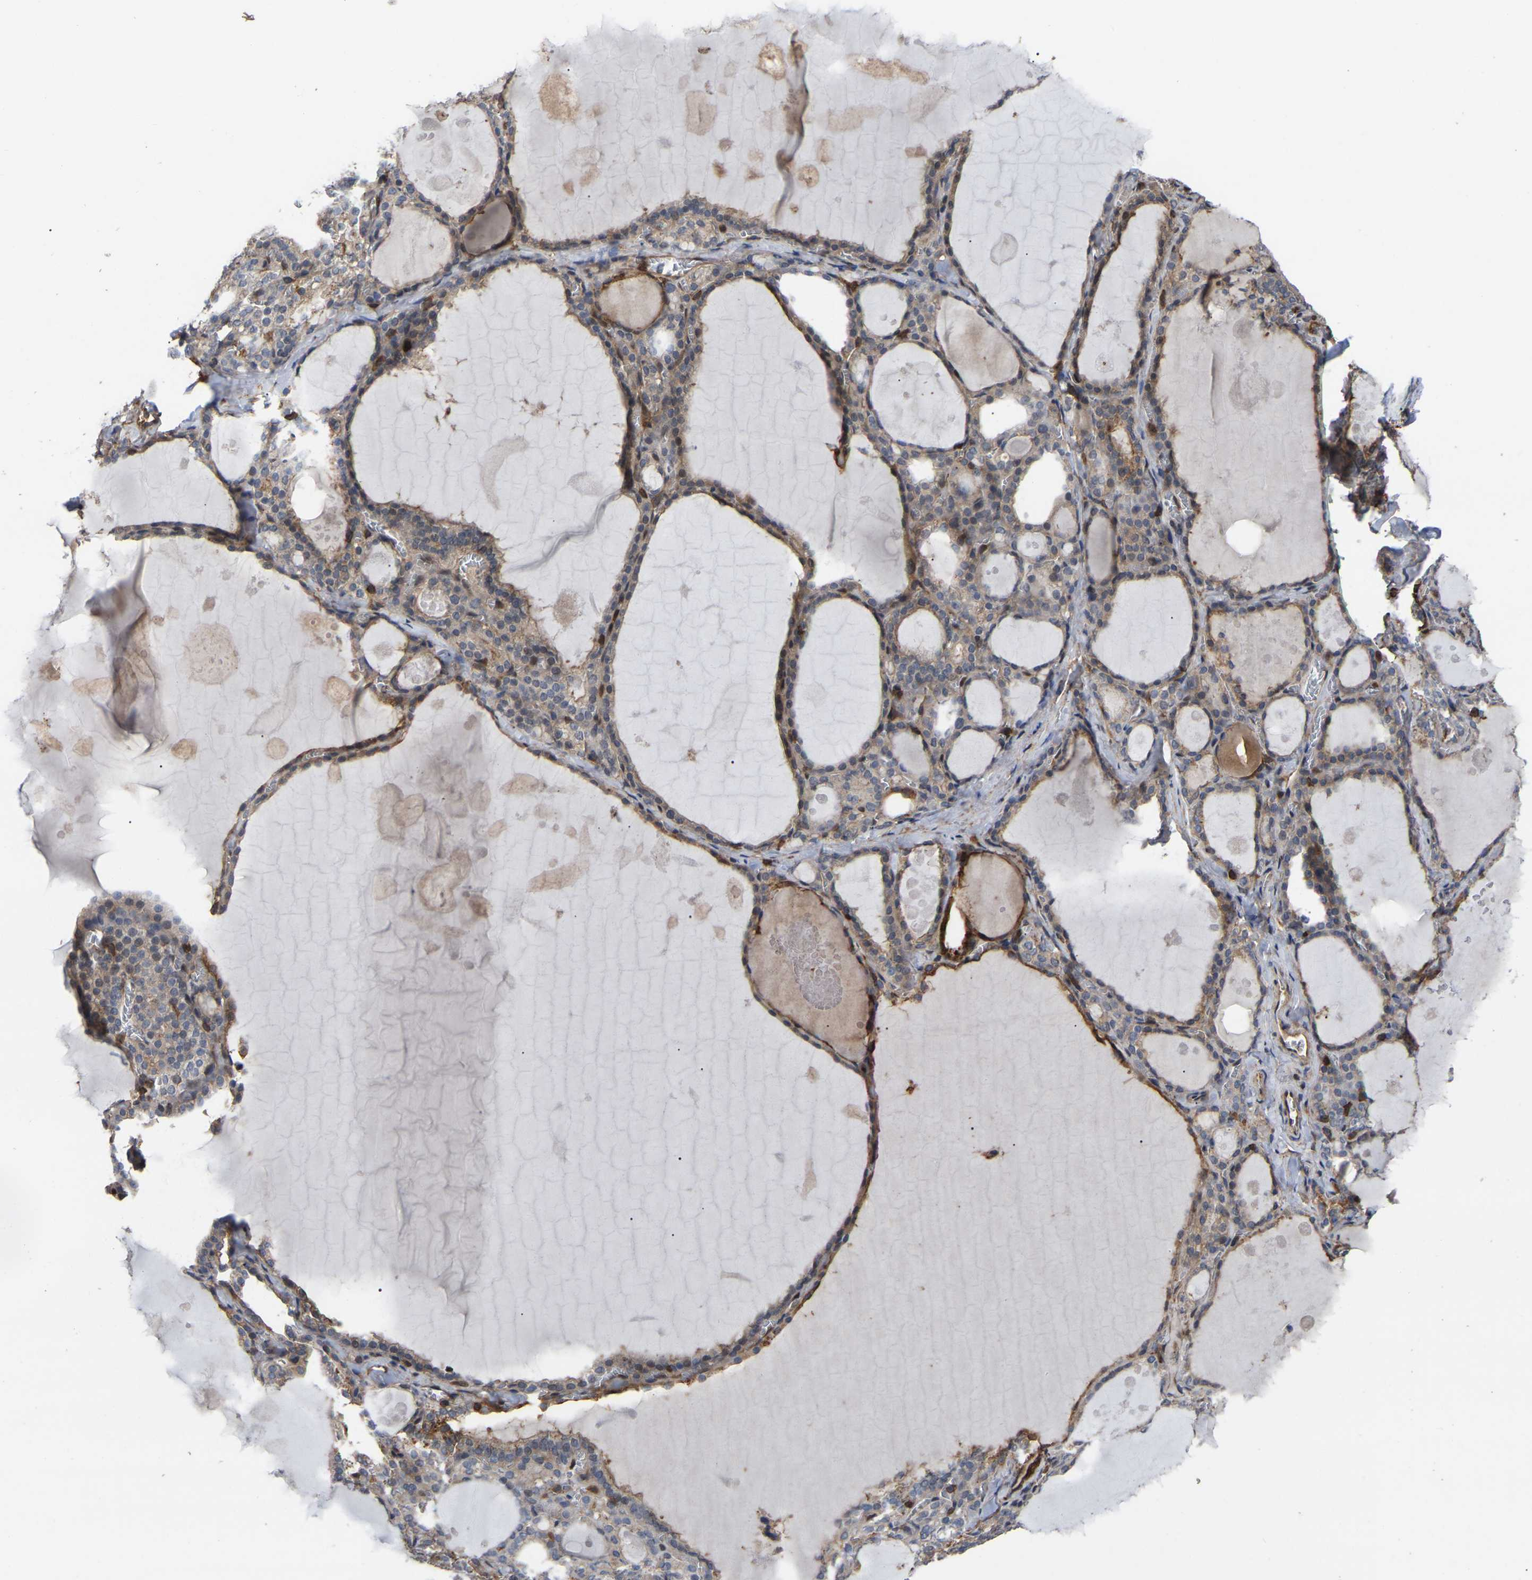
{"staining": {"intensity": "moderate", "quantity": ">75%", "location": "cytoplasmic/membranous"}, "tissue": "thyroid gland", "cell_type": "Glandular cells", "image_type": "normal", "snomed": [{"axis": "morphology", "description": "Normal tissue, NOS"}, {"axis": "topography", "description": "Thyroid gland"}], "caption": "This is a photomicrograph of immunohistochemistry staining of normal thyroid gland, which shows moderate expression in the cytoplasmic/membranous of glandular cells.", "gene": "CIT", "patient": {"sex": "male", "age": 56}}